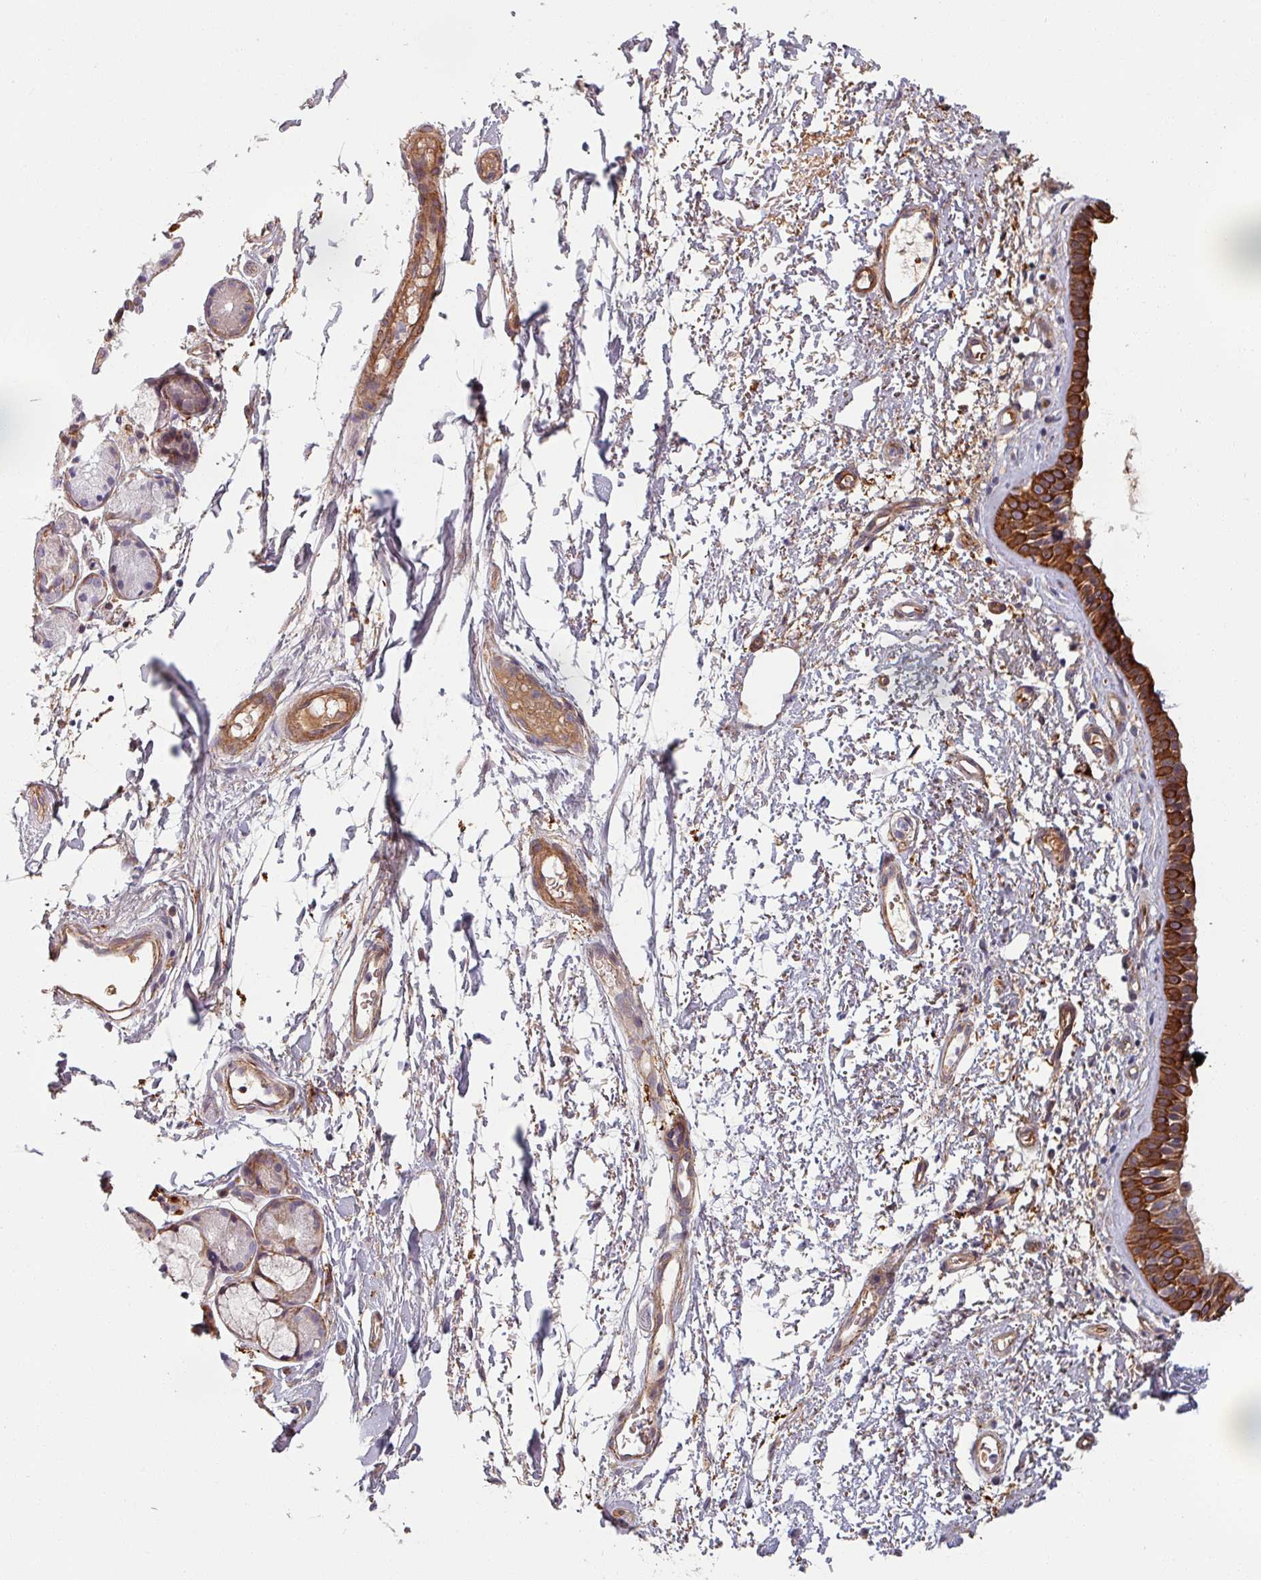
{"staining": {"intensity": "strong", "quantity": ">75%", "location": "cytoplasmic/membranous"}, "tissue": "nasopharynx", "cell_type": "Respiratory epithelial cells", "image_type": "normal", "snomed": [{"axis": "morphology", "description": "Normal tissue, NOS"}, {"axis": "topography", "description": "Cartilage tissue"}, {"axis": "topography", "description": "Nasopharynx"}], "caption": "DAB (3,3'-diaminobenzidine) immunohistochemical staining of benign human nasopharynx exhibits strong cytoplasmic/membranous protein positivity in approximately >75% of respiratory epithelial cells. (DAB (3,3'-diaminobenzidine) IHC, brown staining for protein, blue staining for nuclei).", "gene": "C4BPB", "patient": {"sex": "male", "age": 56}}